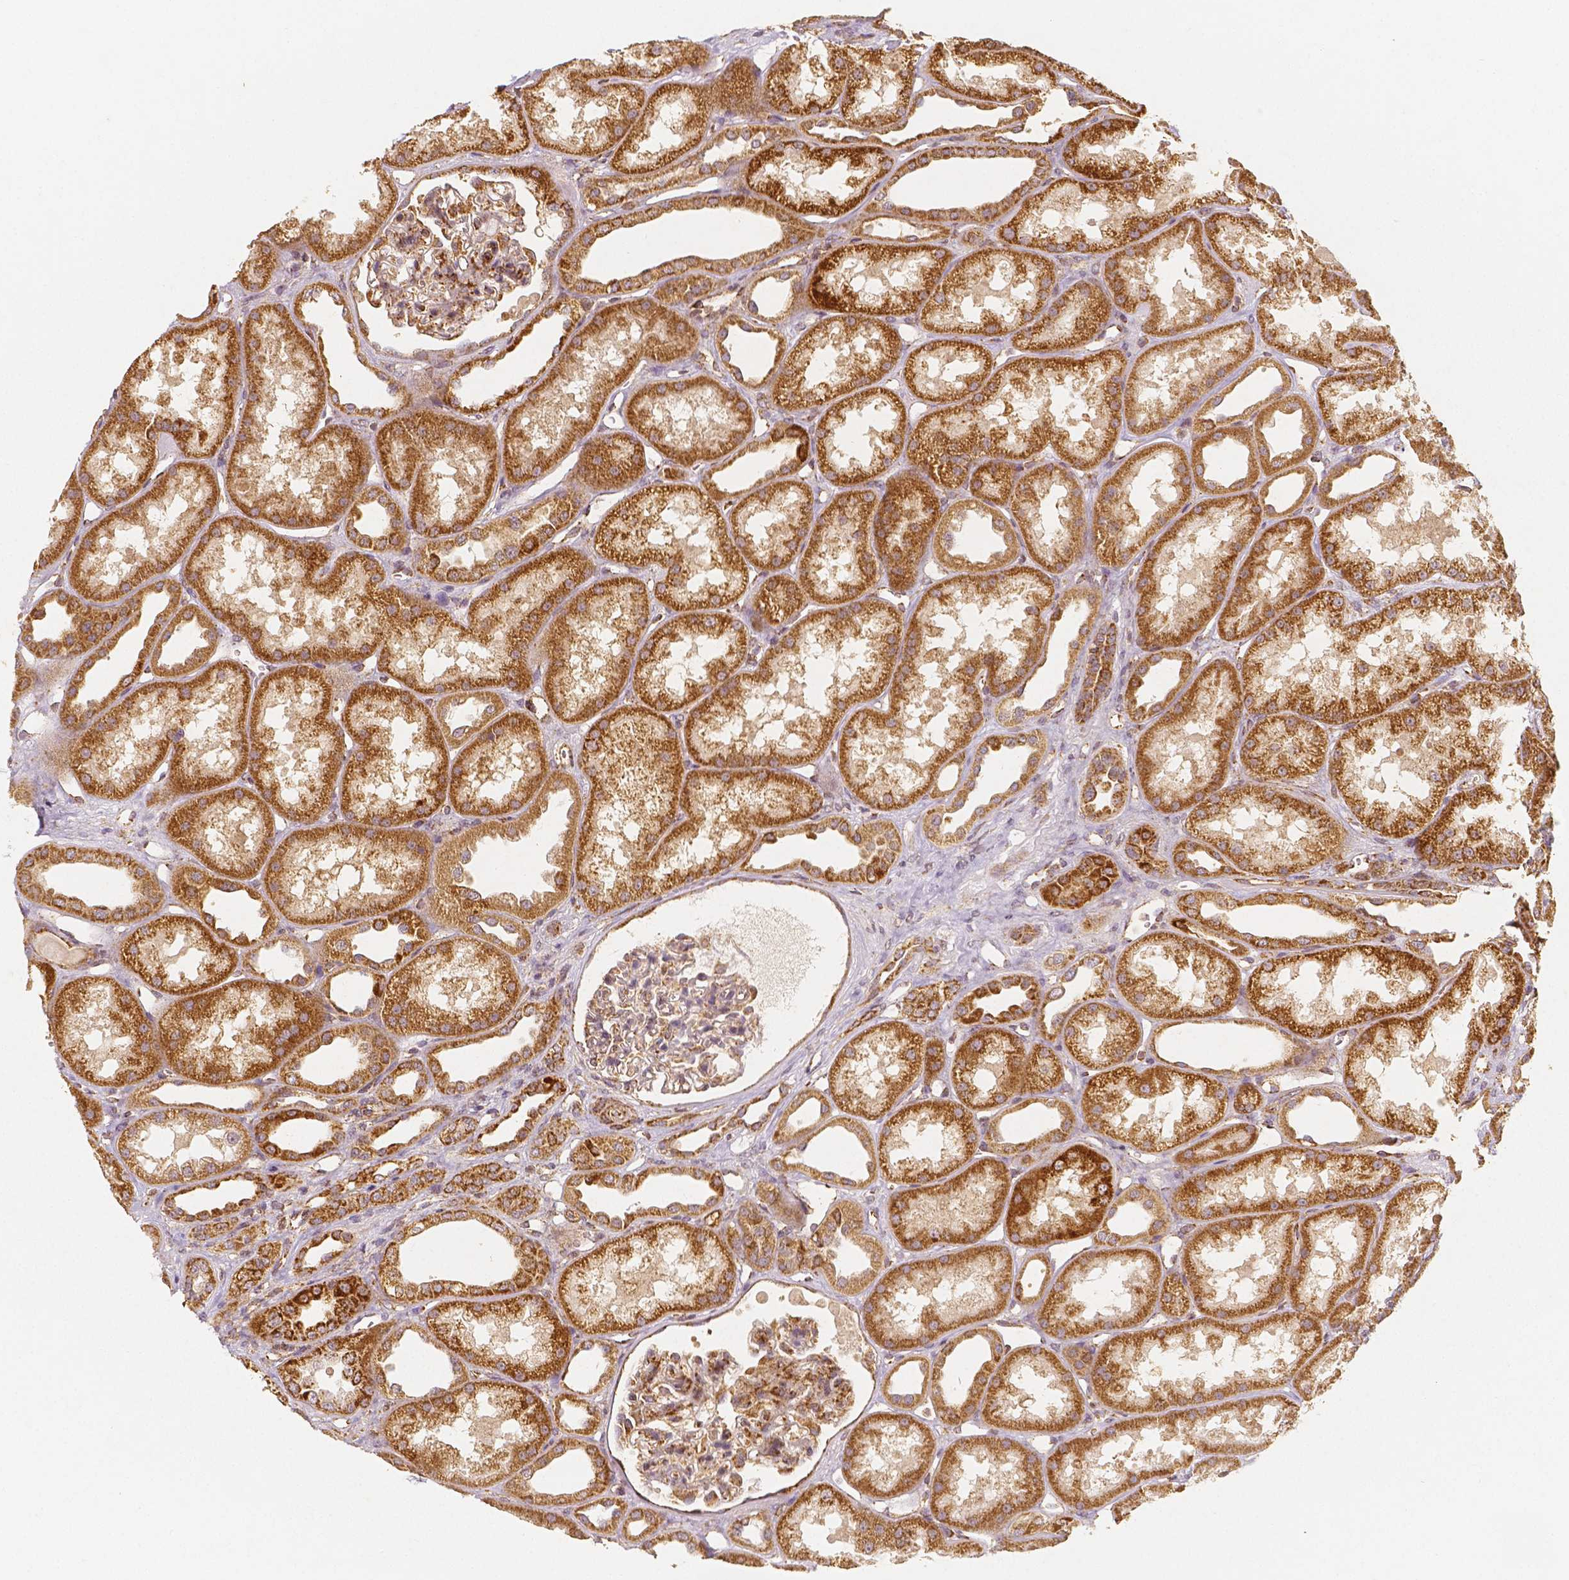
{"staining": {"intensity": "weak", "quantity": "<25%", "location": "cytoplasmic/membranous"}, "tissue": "kidney", "cell_type": "Cells in glomeruli", "image_type": "normal", "snomed": [{"axis": "morphology", "description": "Normal tissue, NOS"}, {"axis": "topography", "description": "Kidney"}], "caption": "IHC image of benign human kidney stained for a protein (brown), which reveals no positivity in cells in glomeruli.", "gene": "PGAM5", "patient": {"sex": "male", "age": 61}}